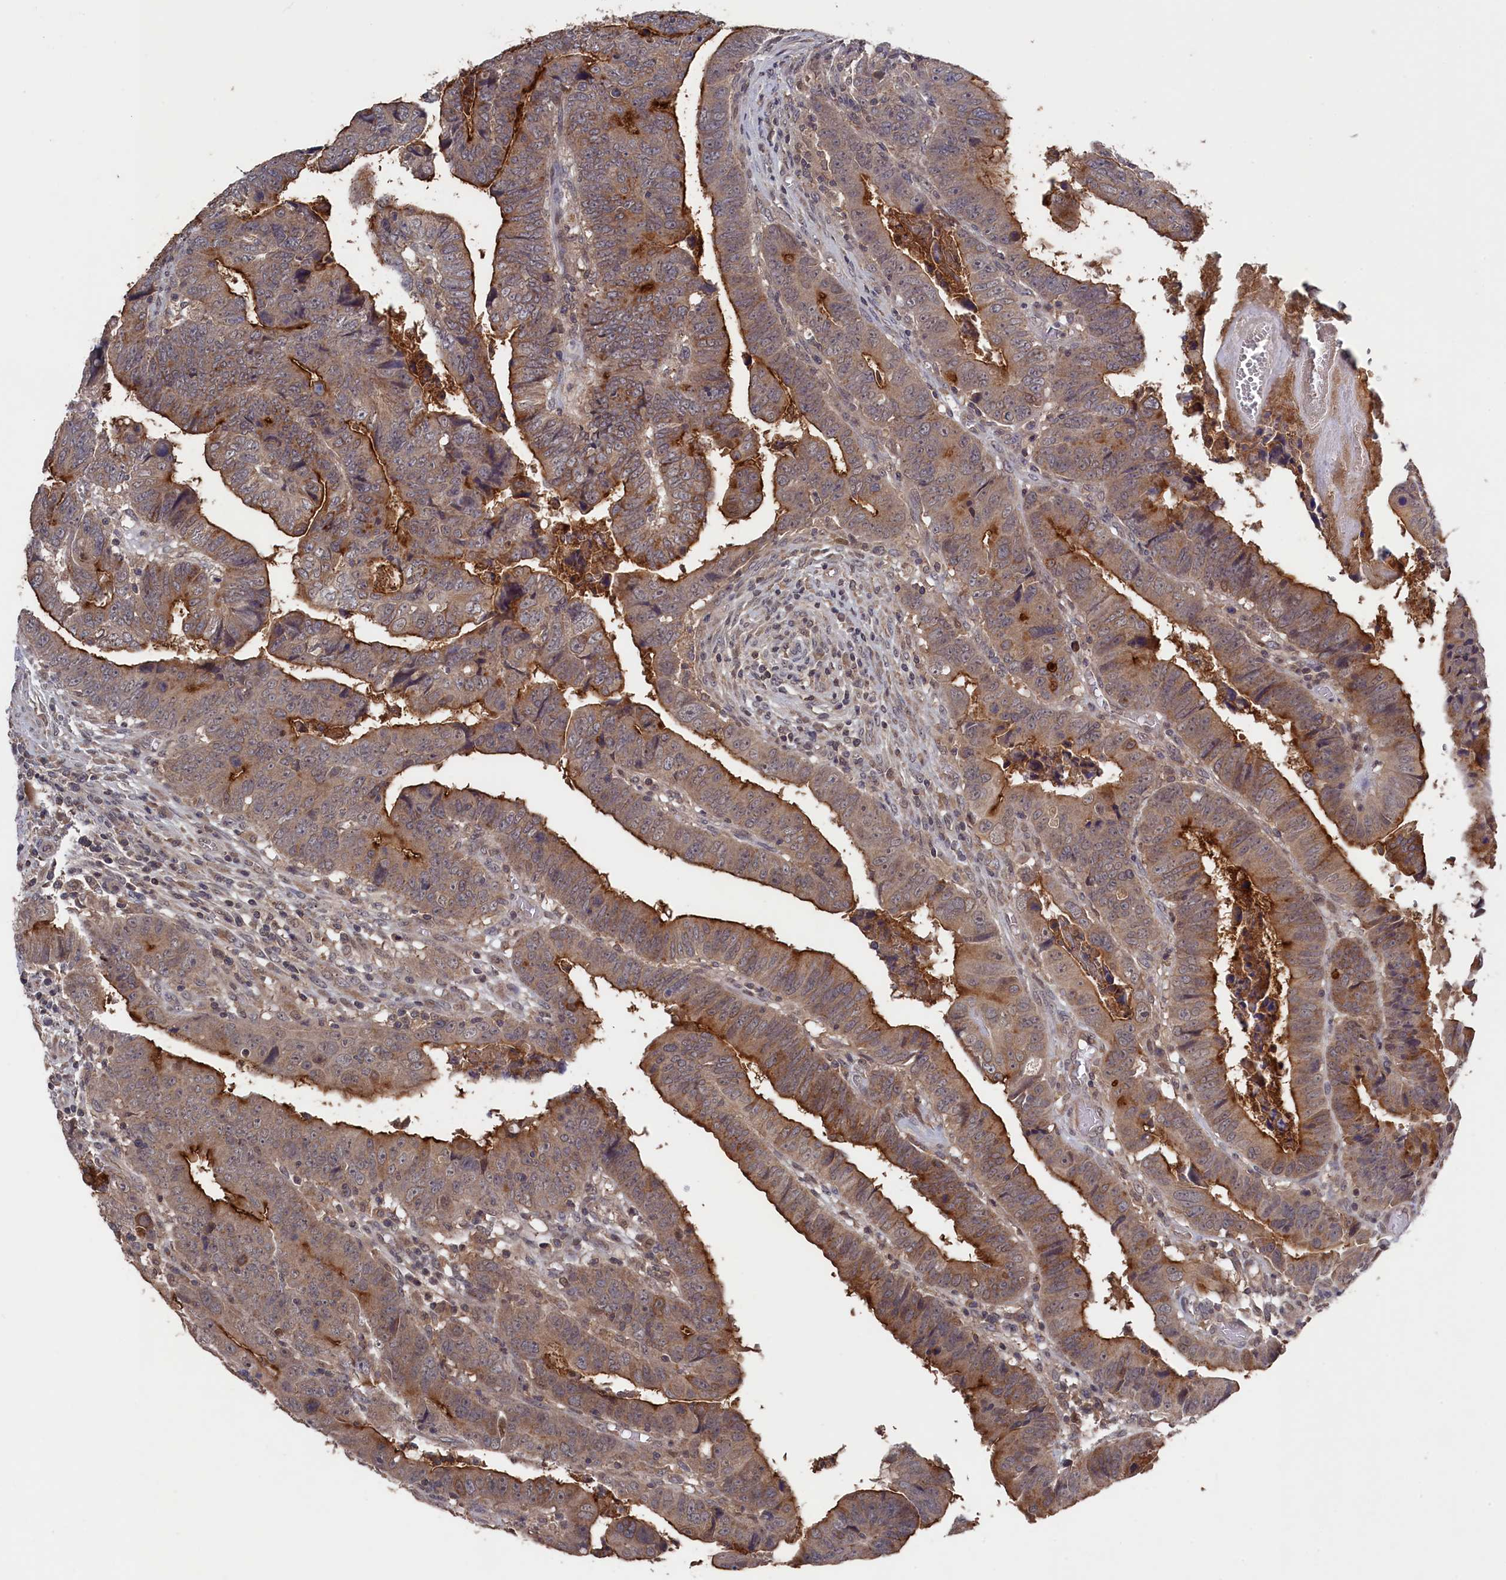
{"staining": {"intensity": "moderate", "quantity": ">75%", "location": "cytoplasmic/membranous"}, "tissue": "colorectal cancer", "cell_type": "Tumor cells", "image_type": "cancer", "snomed": [{"axis": "morphology", "description": "Normal tissue, NOS"}, {"axis": "morphology", "description": "Adenocarcinoma, NOS"}, {"axis": "topography", "description": "Rectum"}], "caption": "Brown immunohistochemical staining in colorectal adenocarcinoma displays moderate cytoplasmic/membranous staining in approximately >75% of tumor cells. The staining was performed using DAB (3,3'-diaminobenzidine), with brown indicating positive protein expression. Nuclei are stained blue with hematoxylin.", "gene": "TMC5", "patient": {"sex": "female", "age": 65}}